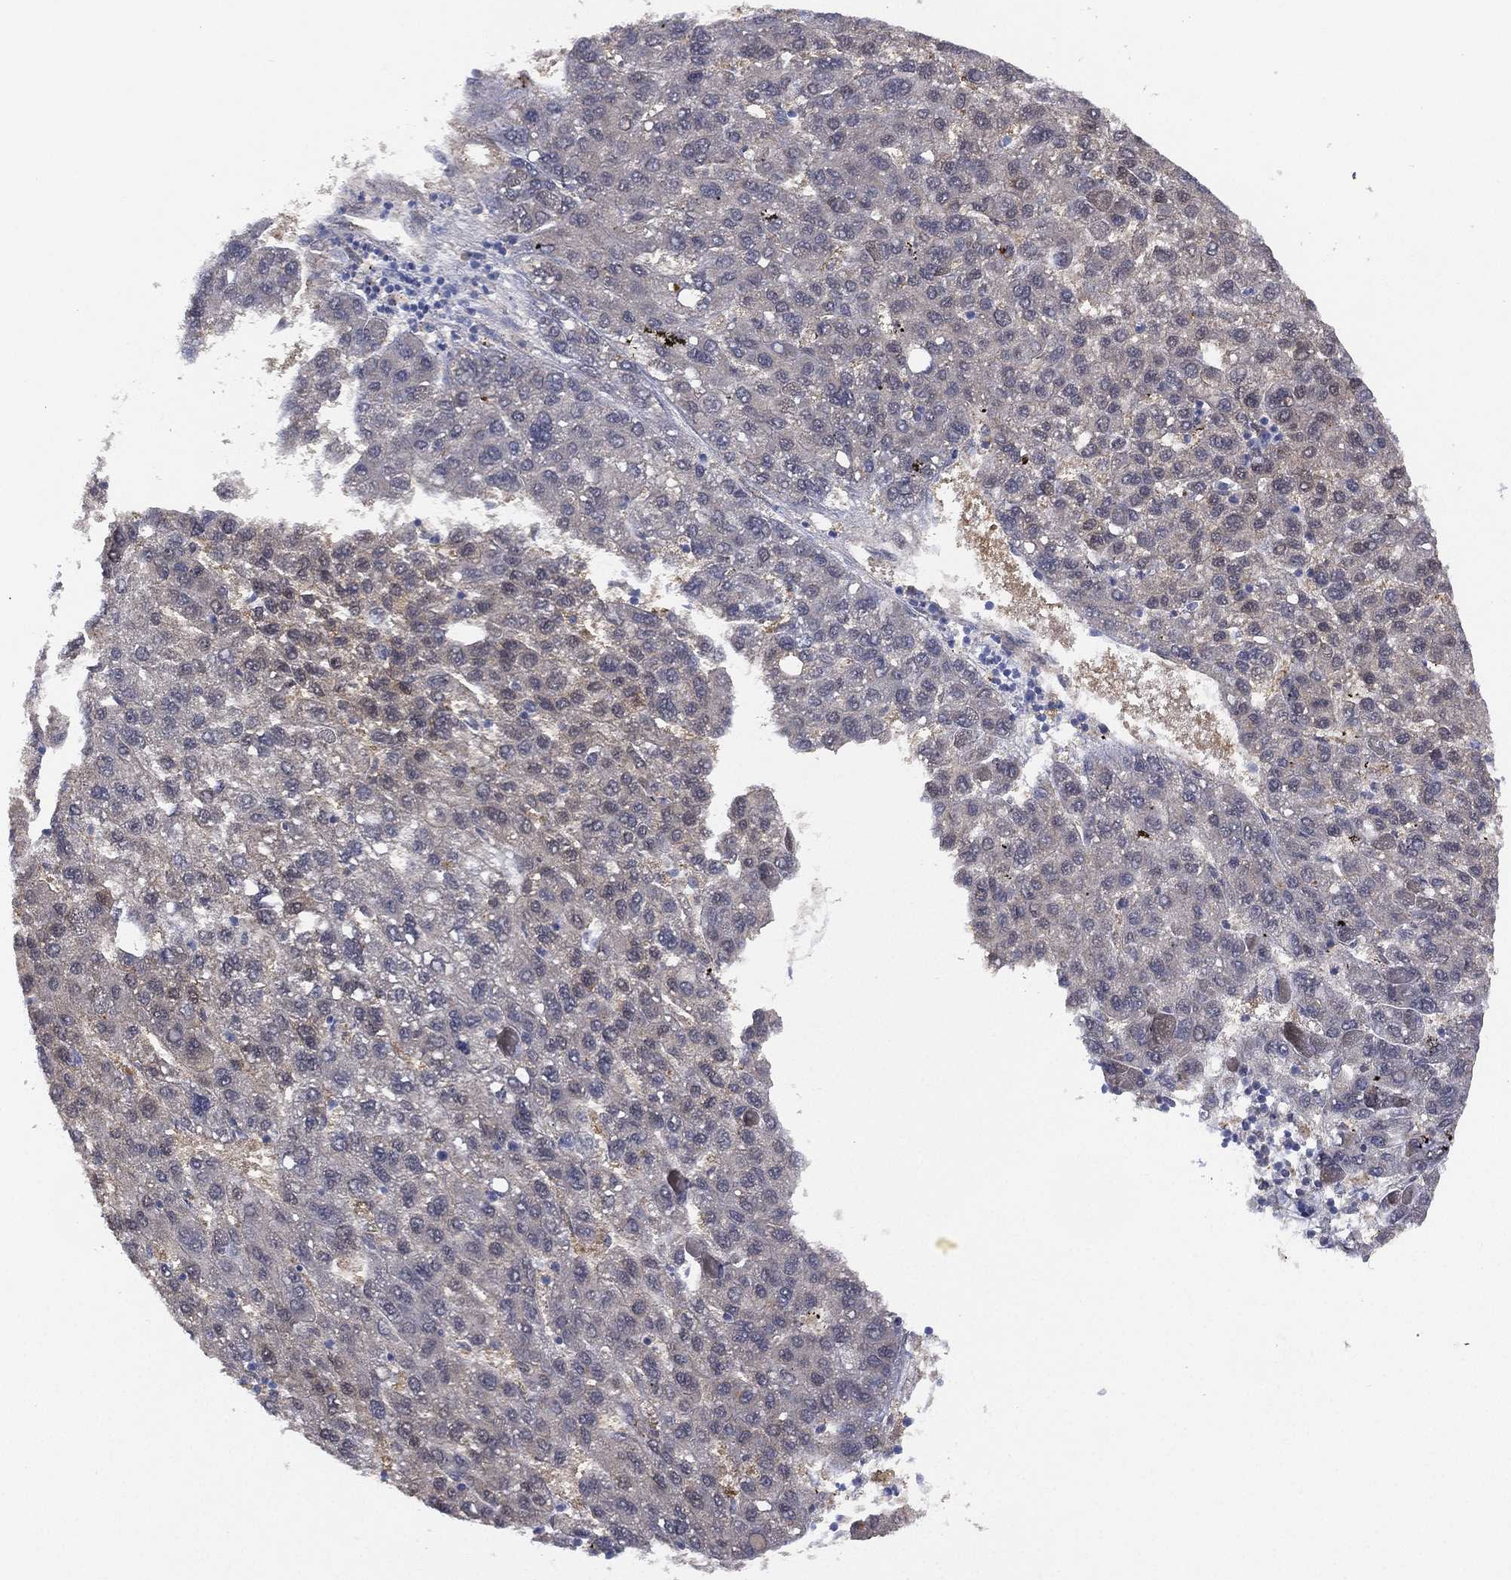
{"staining": {"intensity": "negative", "quantity": "none", "location": "none"}, "tissue": "liver cancer", "cell_type": "Tumor cells", "image_type": "cancer", "snomed": [{"axis": "morphology", "description": "Carcinoma, Hepatocellular, NOS"}, {"axis": "topography", "description": "Liver"}], "caption": "An immunohistochemistry histopathology image of liver hepatocellular carcinoma is shown. There is no staining in tumor cells of liver hepatocellular carcinoma.", "gene": "DDAH1", "patient": {"sex": "female", "age": 82}}